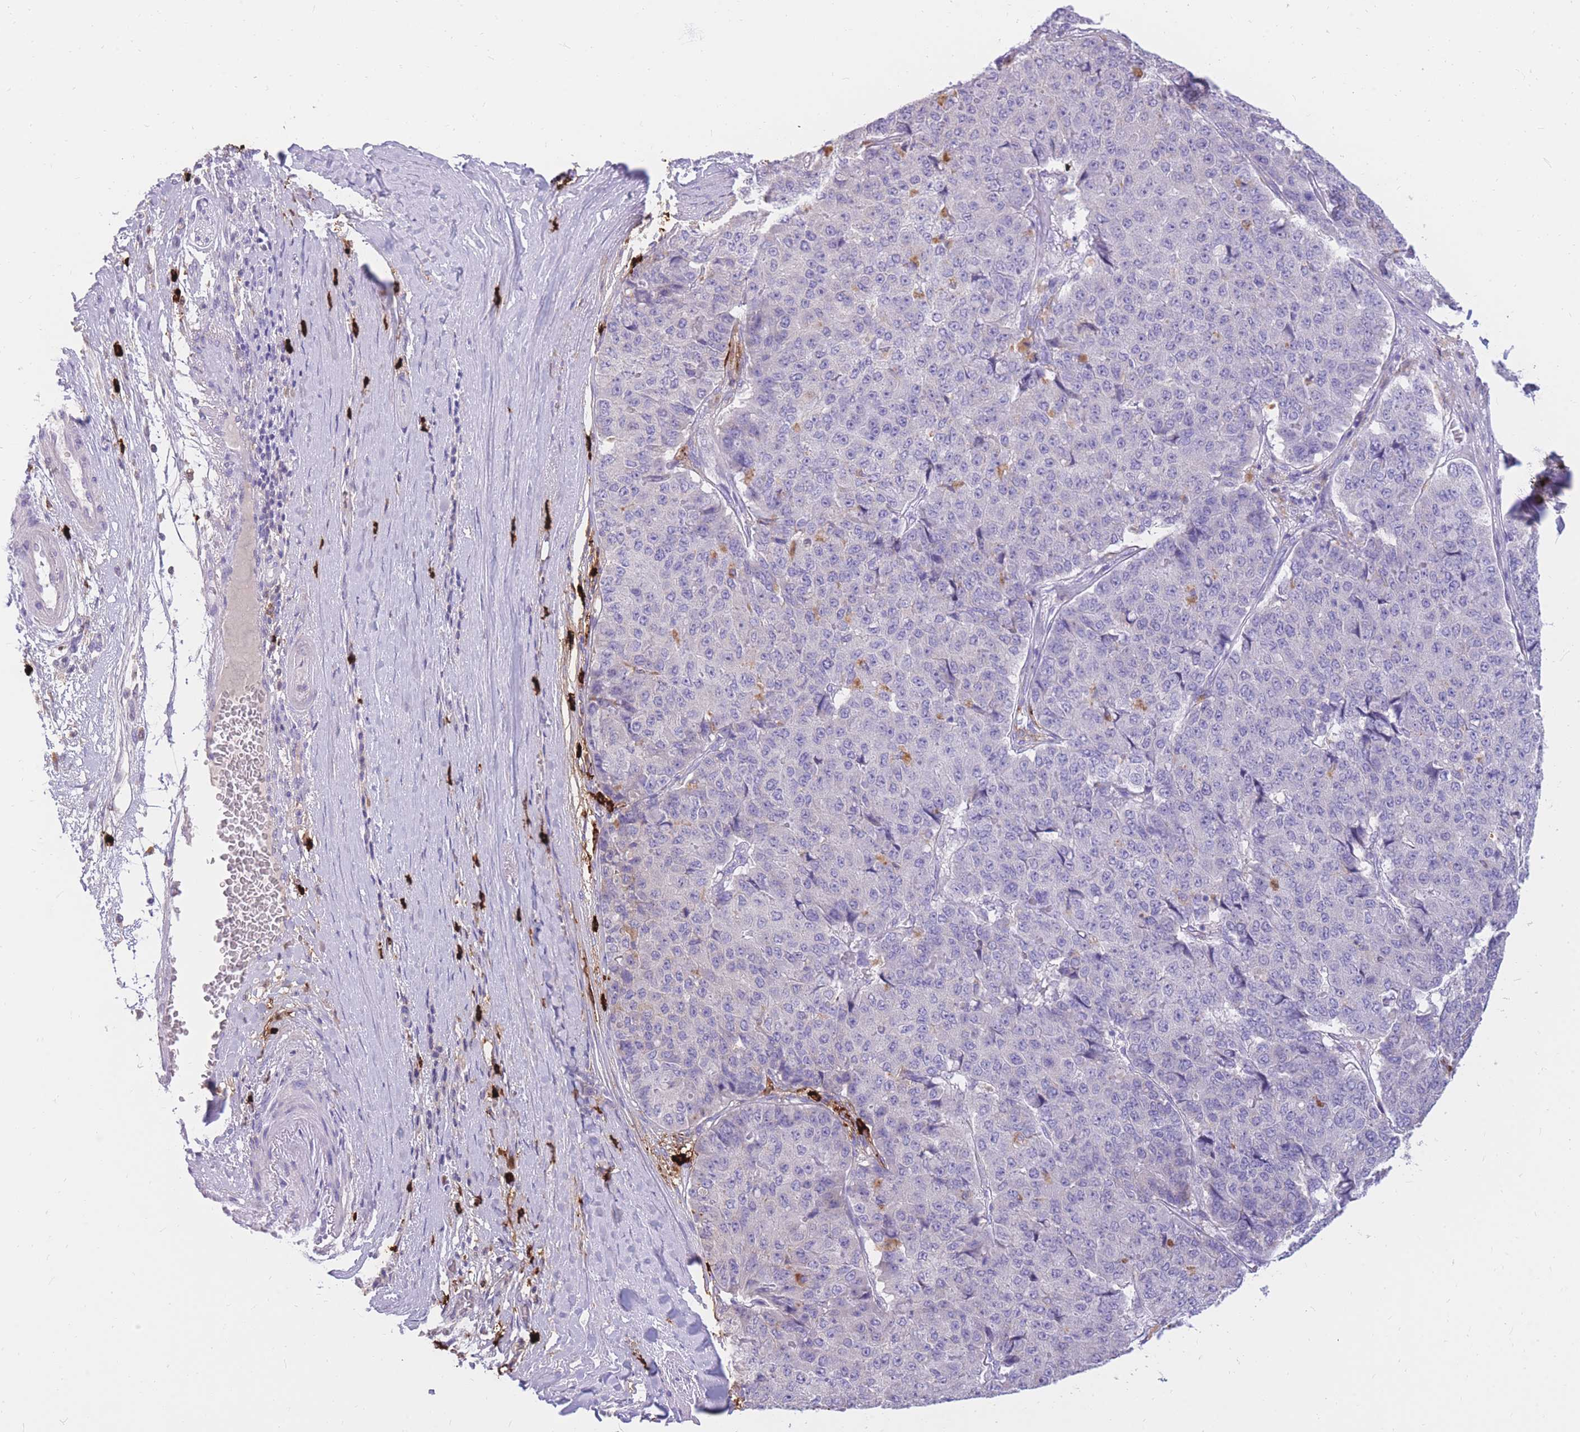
{"staining": {"intensity": "negative", "quantity": "none", "location": "none"}, "tissue": "pancreatic cancer", "cell_type": "Tumor cells", "image_type": "cancer", "snomed": [{"axis": "morphology", "description": "Adenocarcinoma, NOS"}, {"axis": "topography", "description": "Pancreas"}], "caption": "Tumor cells show no significant protein positivity in pancreatic cancer (adenocarcinoma).", "gene": "TPSAB1", "patient": {"sex": "male", "age": 50}}